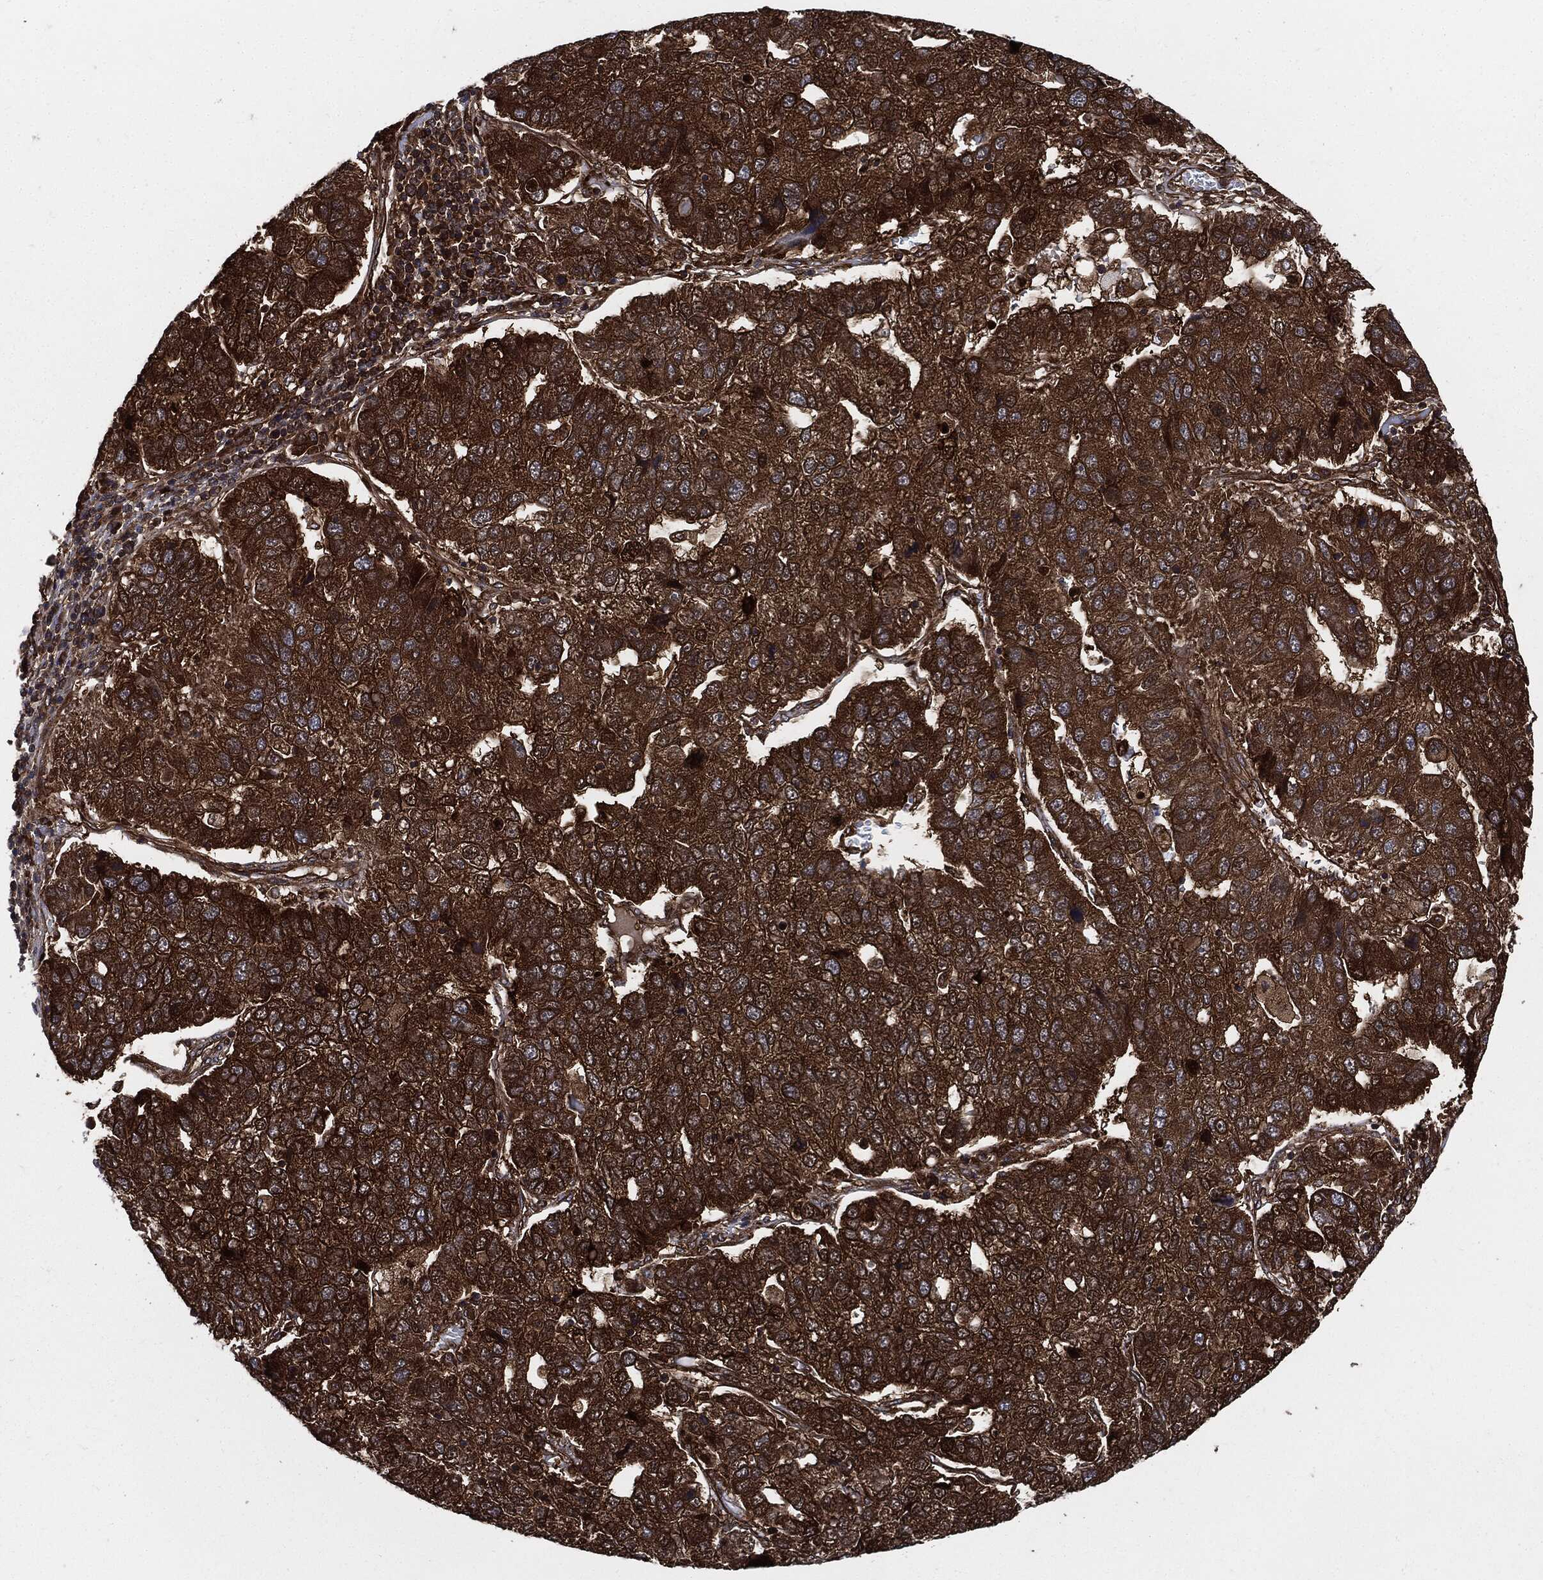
{"staining": {"intensity": "strong", "quantity": ">75%", "location": "cytoplasmic/membranous"}, "tissue": "pancreatic cancer", "cell_type": "Tumor cells", "image_type": "cancer", "snomed": [{"axis": "morphology", "description": "Adenocarcinoma, NOS"}, {"axis": "topography", "description": "Pancreas"}], "caption": "Immunohistochemical staining of human adenocarcinoma (pancreatic) displays high levels of strong cytoplasmic/membranous protein positivity in about >75% of tumor cells.", "gene": "XPNPEP1", "patient": {"sex": "female", "age": 61}}